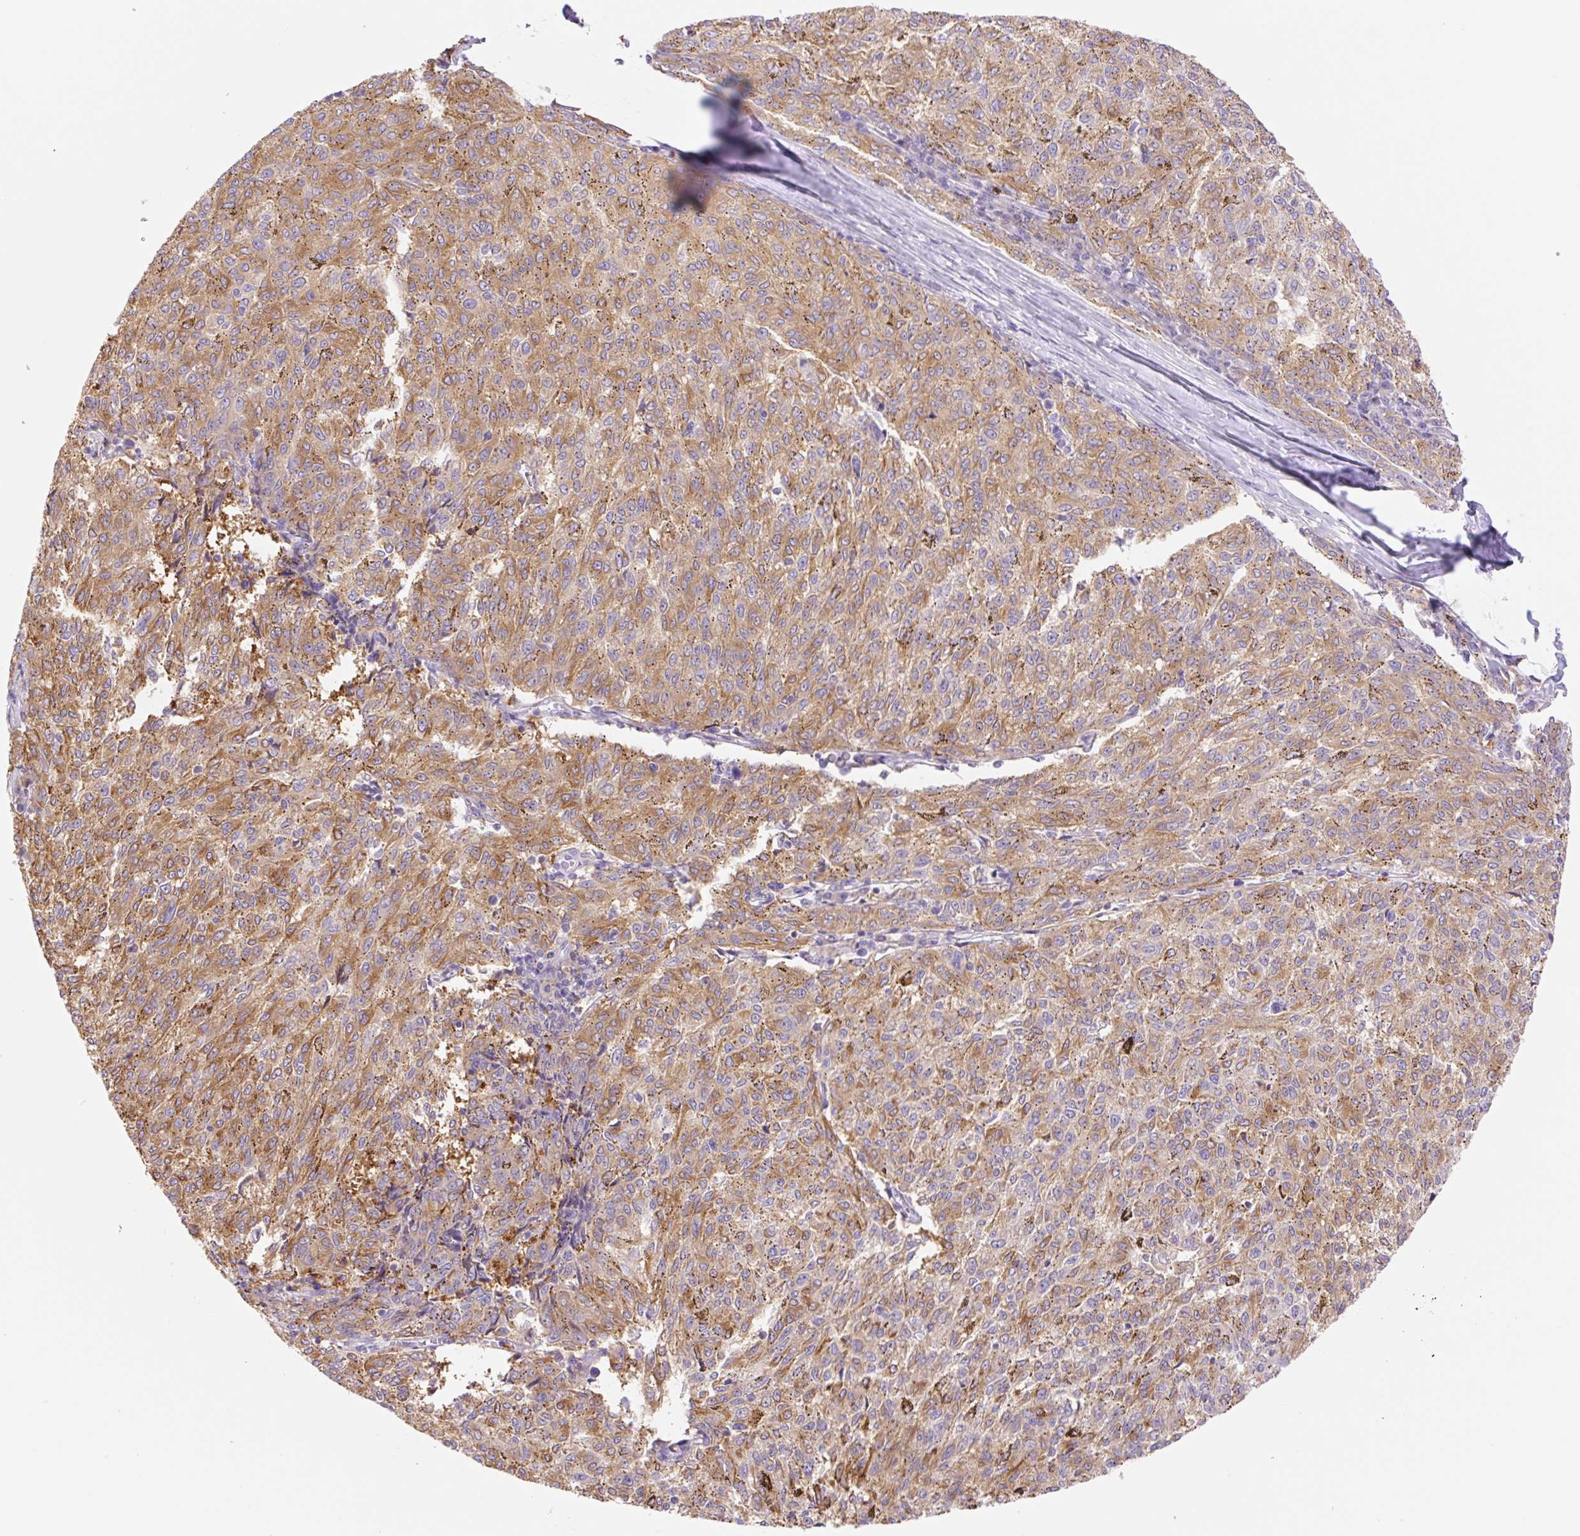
{"staining": {"intensity": "moderate", "quantity": ">75%", "location": "cytoplasmic/membranous"}, "tissue": "melanoma", "cell_type": "Tumor cells", "image_type": "cancer", "snomed": [{"axis": "morphology", "description": "Malignant melanoma, NOS"}, {"axis": "topography", "description": "Skin"}], "caption": "Protein analysis of malignant melanoma tissue demonstrates moderate cytoplasmic/membranous expression in approximately >75% of tumor cells.", "gene": "DENND5A", "patient": {"sex": "female", "age": 72}}